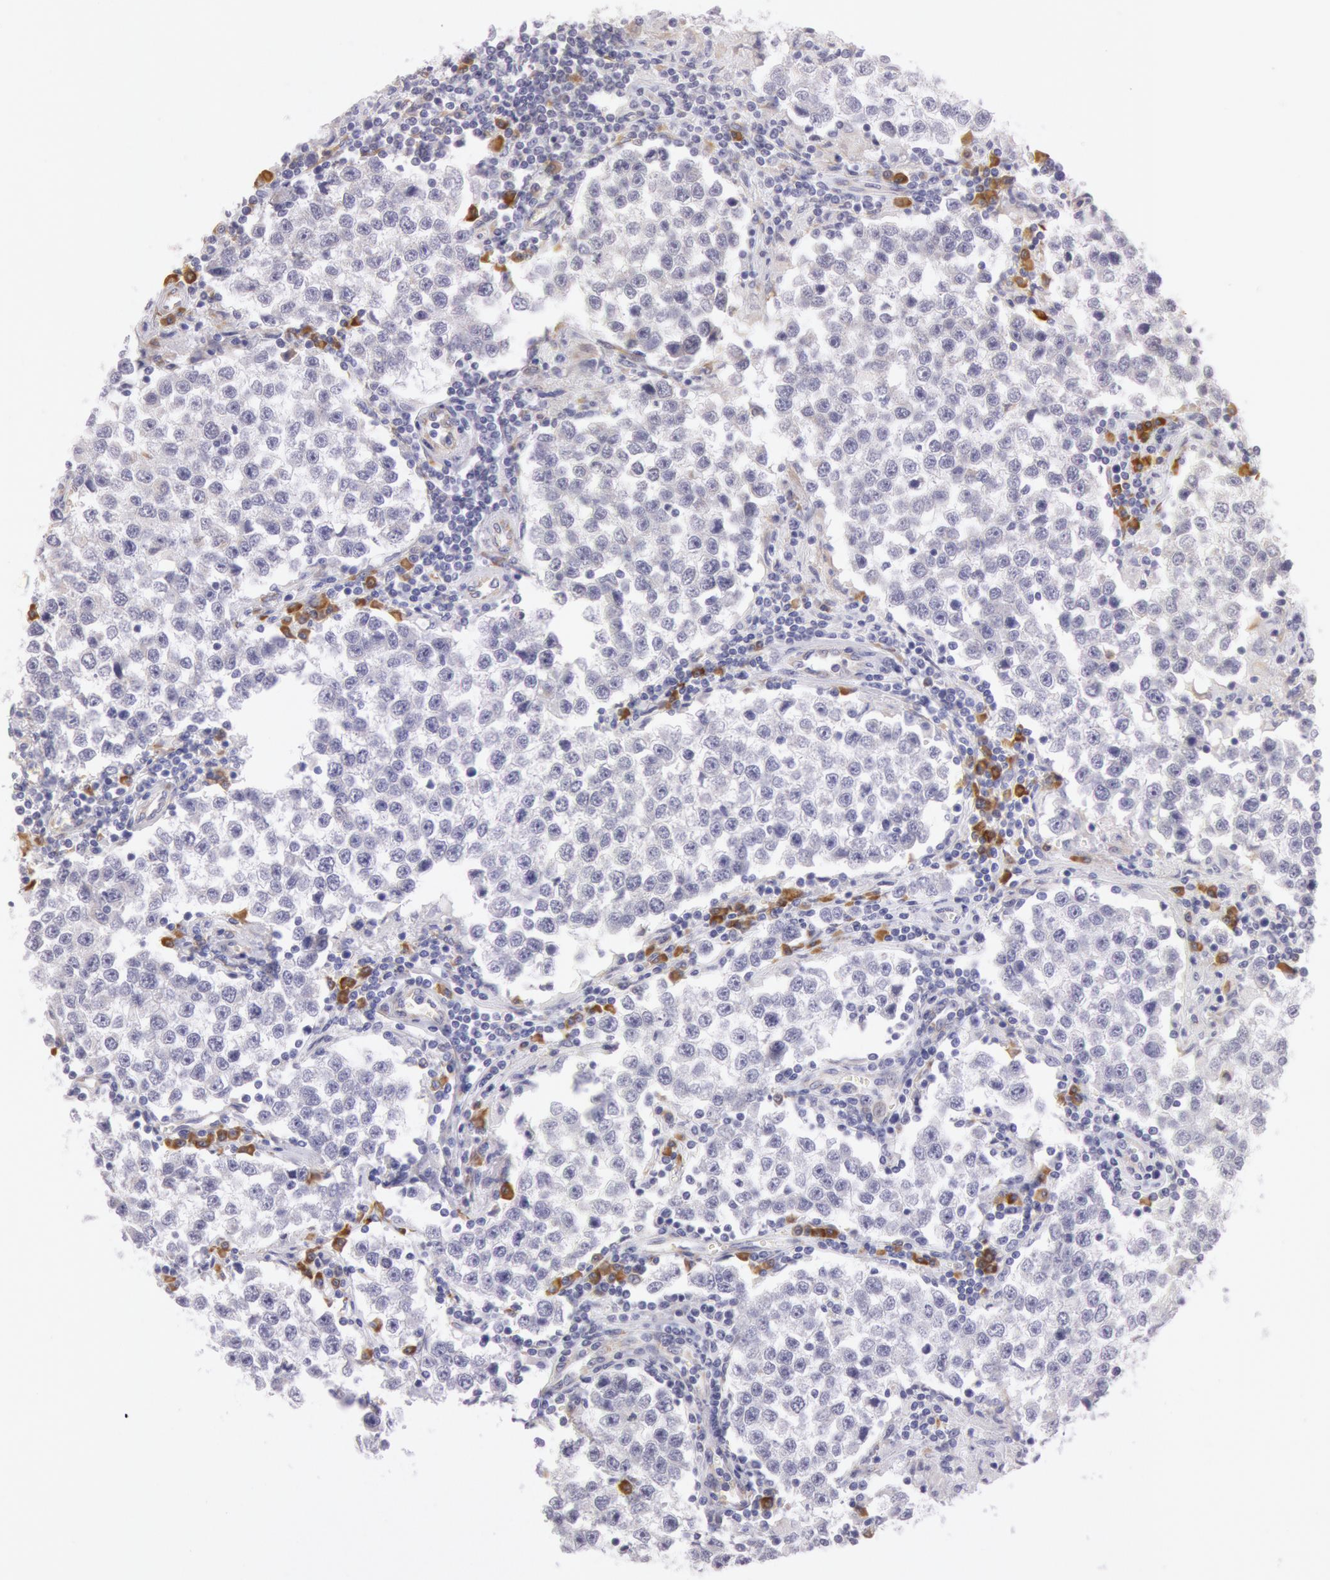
{"staining": {"intensity": "moderate", "quantity": "<25%", "location": "cytoplasmic/membranous,nuclear"}, "tissue": "testis cancer", "cell_type": "Tumor cells", "image_type": "cancer", "snomed": [{"axis": "morphology", "description": "Seminoma, NOS"}, {"axis": "topography", "description": "Testis"}], "caption": "A brown stain labels moderate cytoplasmic/membranous and nuclear staining of a protein in human seminoma (testis) tumor cells.", "gene": "CIDEB", "patient": {"sex": "male", "age": 36}}